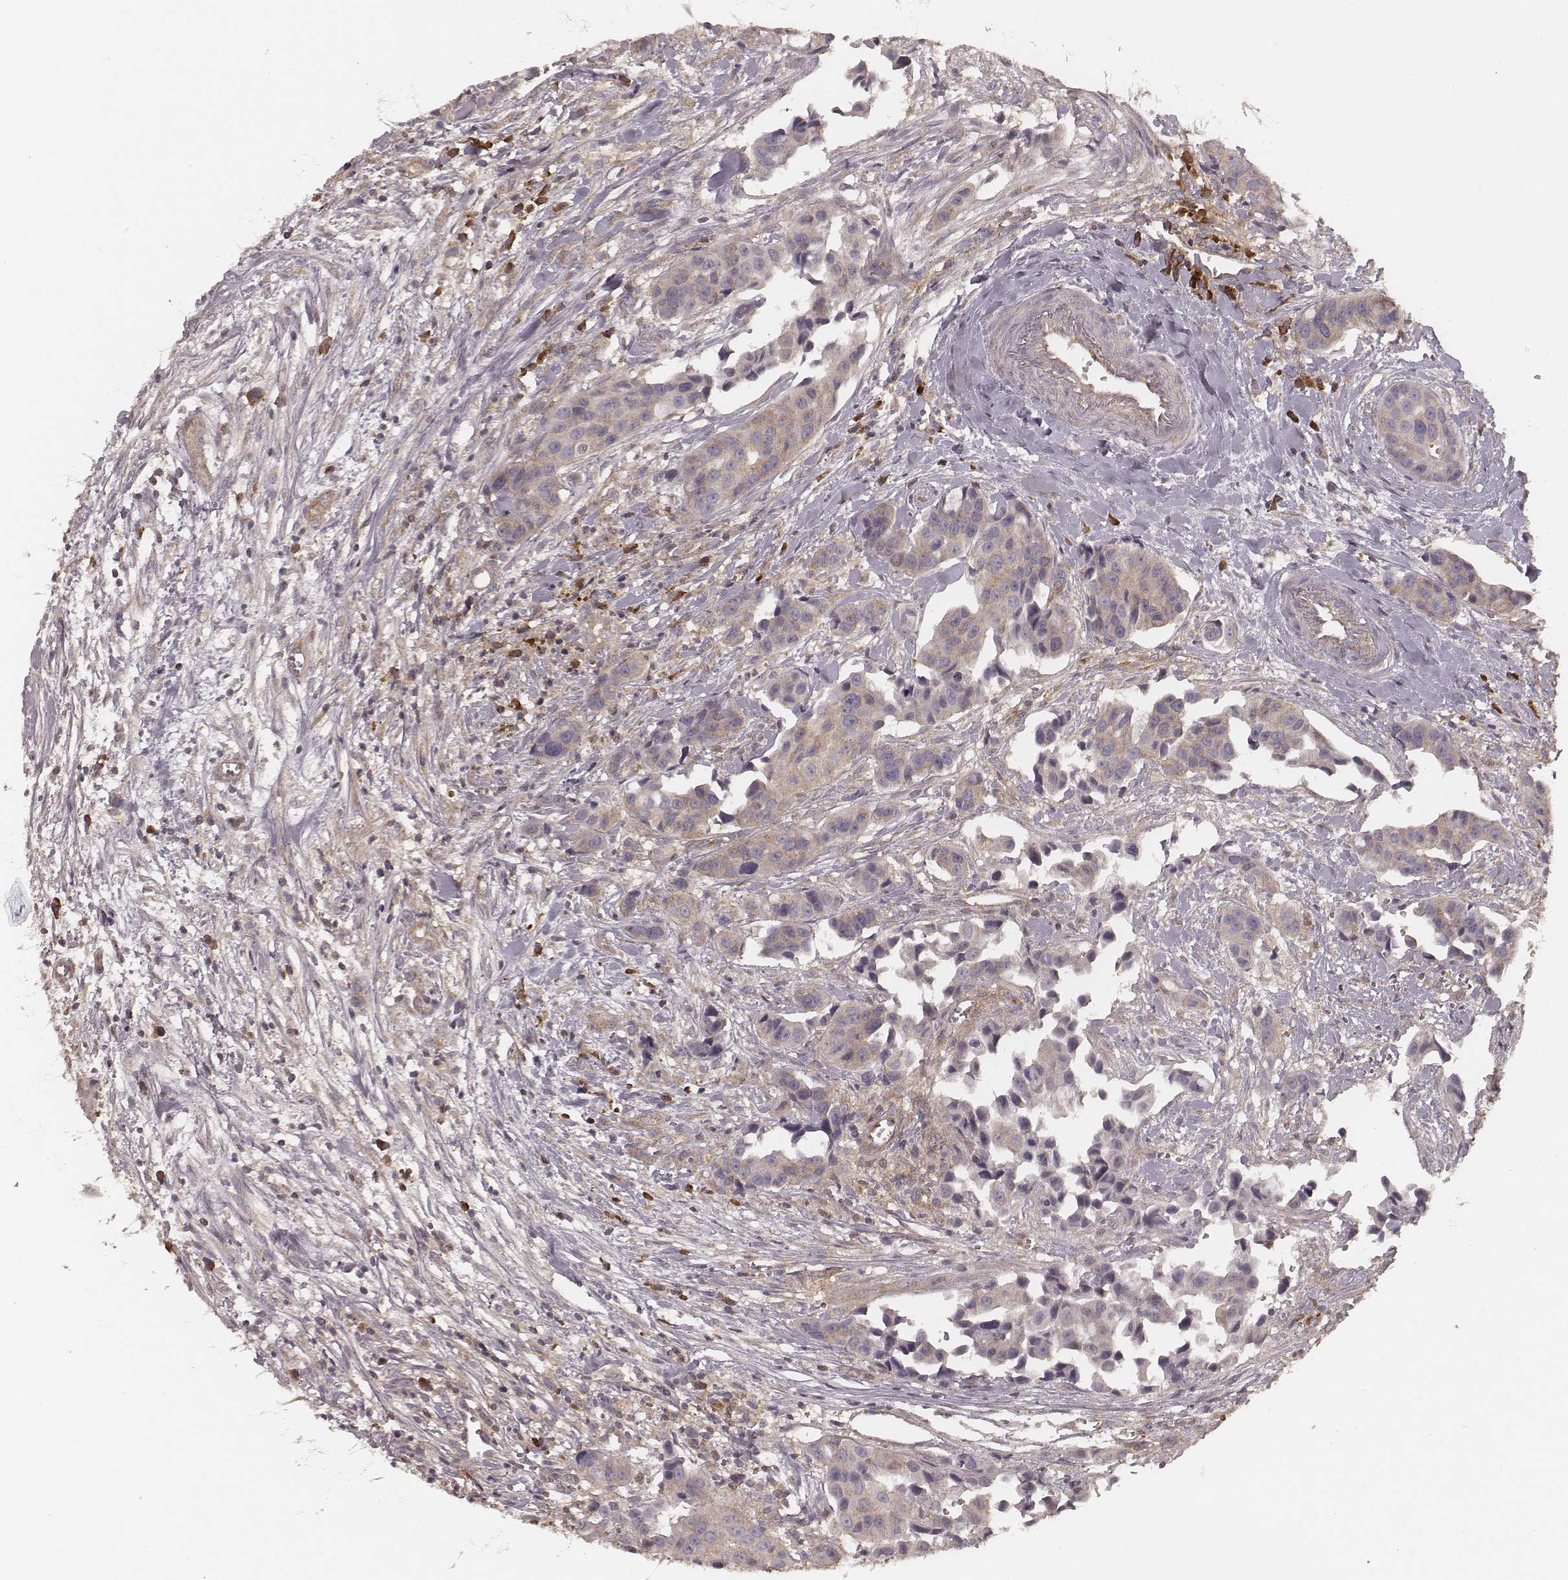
{"staining": {"intensity": "weak", "quantity": ">75%", "location": "cytoplasmic/membranous"}, "tissue": "head and neck cancer", "cell_type": "Tumor cells", "image_type": "cancer", "snomed": [{"axis": "morphology", "description": "Adenocarcinoma, NOS"}, {"axis": "topography", "description": "Head-Neck"}], "caption": "Brown immunohistochemical staining in human head and neck cancer reveals weak cytoplasmic/membranous positivity in approximately >75% of tumor cells.", "gene": "CARS1", "patient": {"sex": "male", "age": 76}}